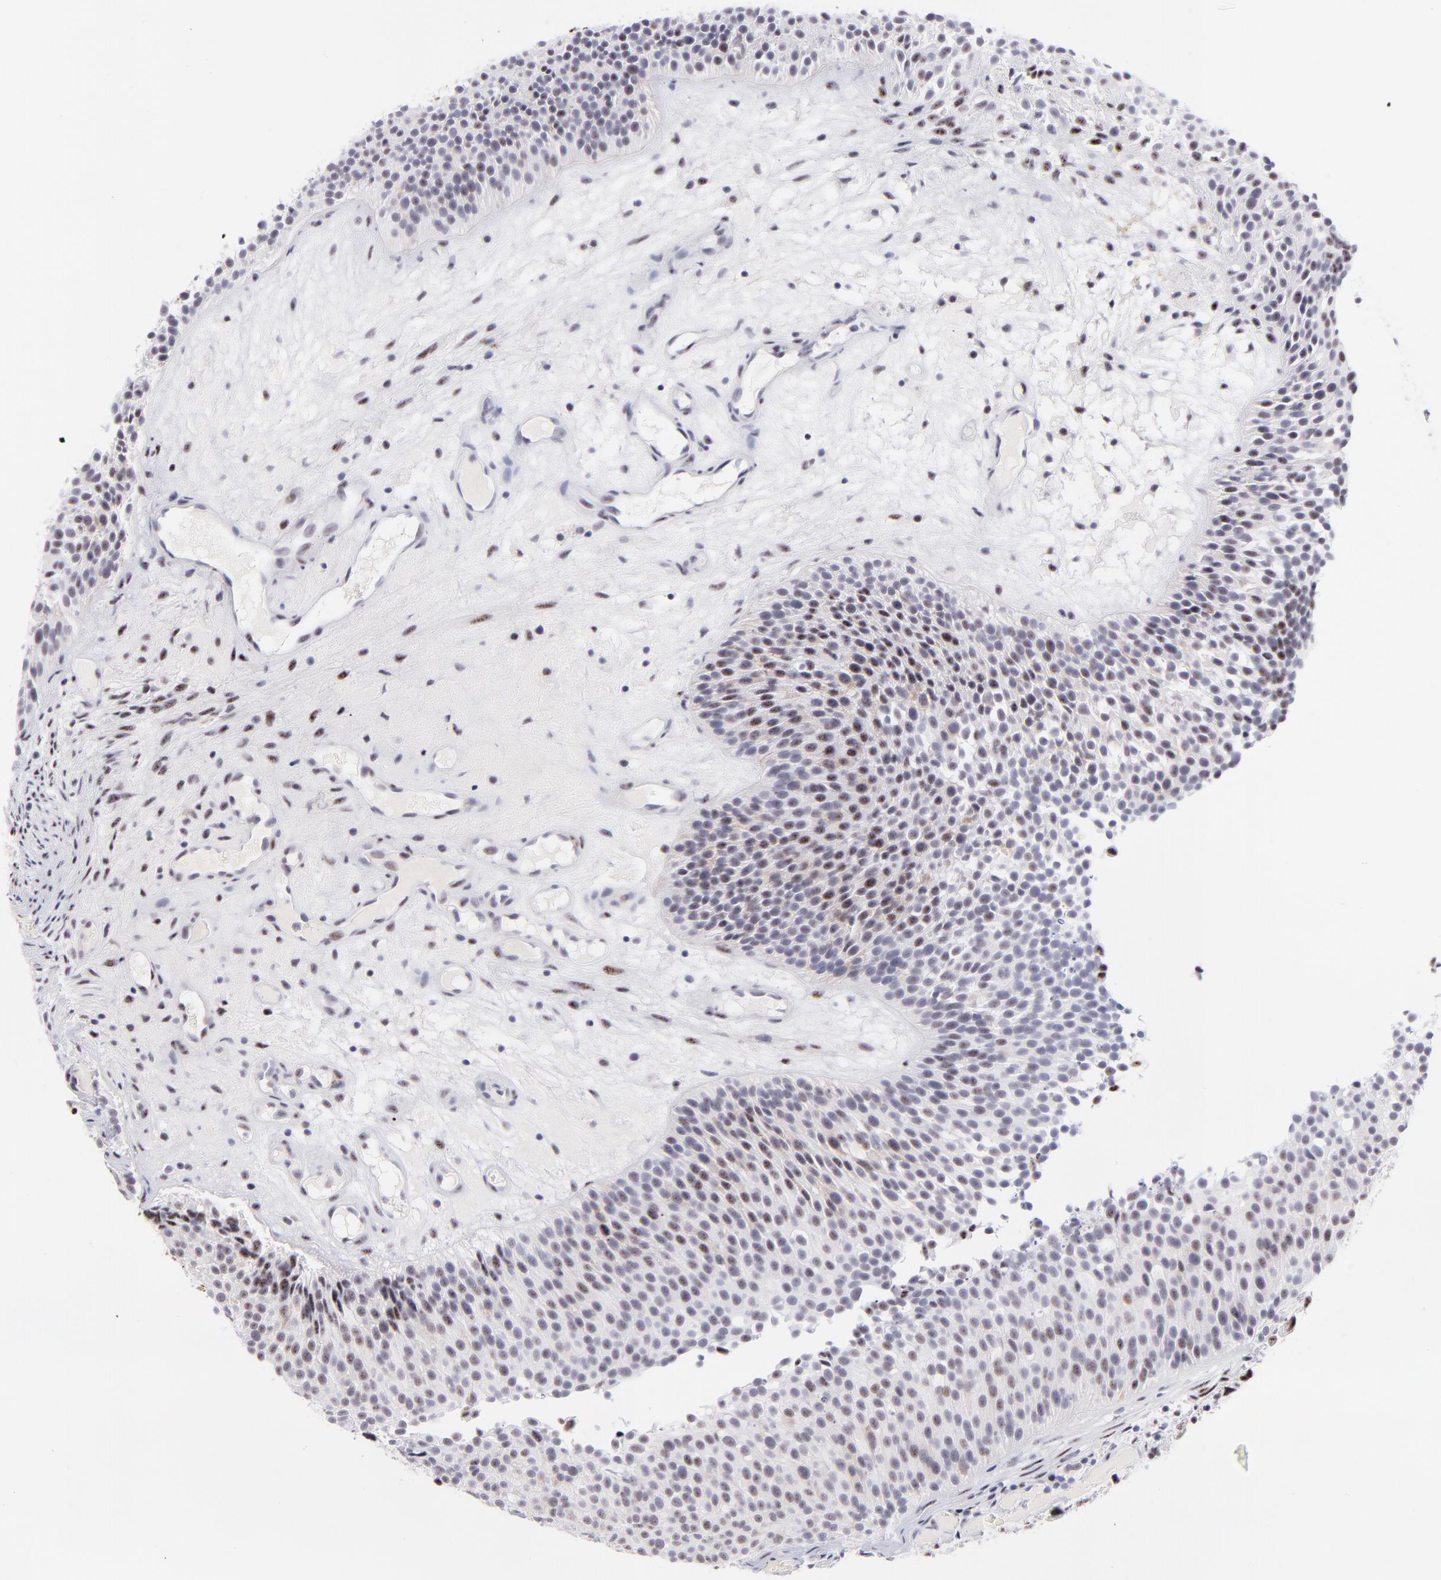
{"staining": {"intensity": "moderate", "quantity": "25%-75%", "location": "nuclear"}, "tissue": "urothelial cancer", "cell_type": "Tumor cells", "image_type": "cancer", "snomed": [{"axis": "morphology", "description": "Urothelial carcinoma, Low grade"}, {"axis": "topography", "description": "Urinary bladder"}], "caption": "Human urothelial cancer stained for a protein (brown) shows moderate nuclear positive positivity in about 25%-75% of tumor cells.", "gene": "CDC25C", "patient": {"sex": "male", "age": 85}}